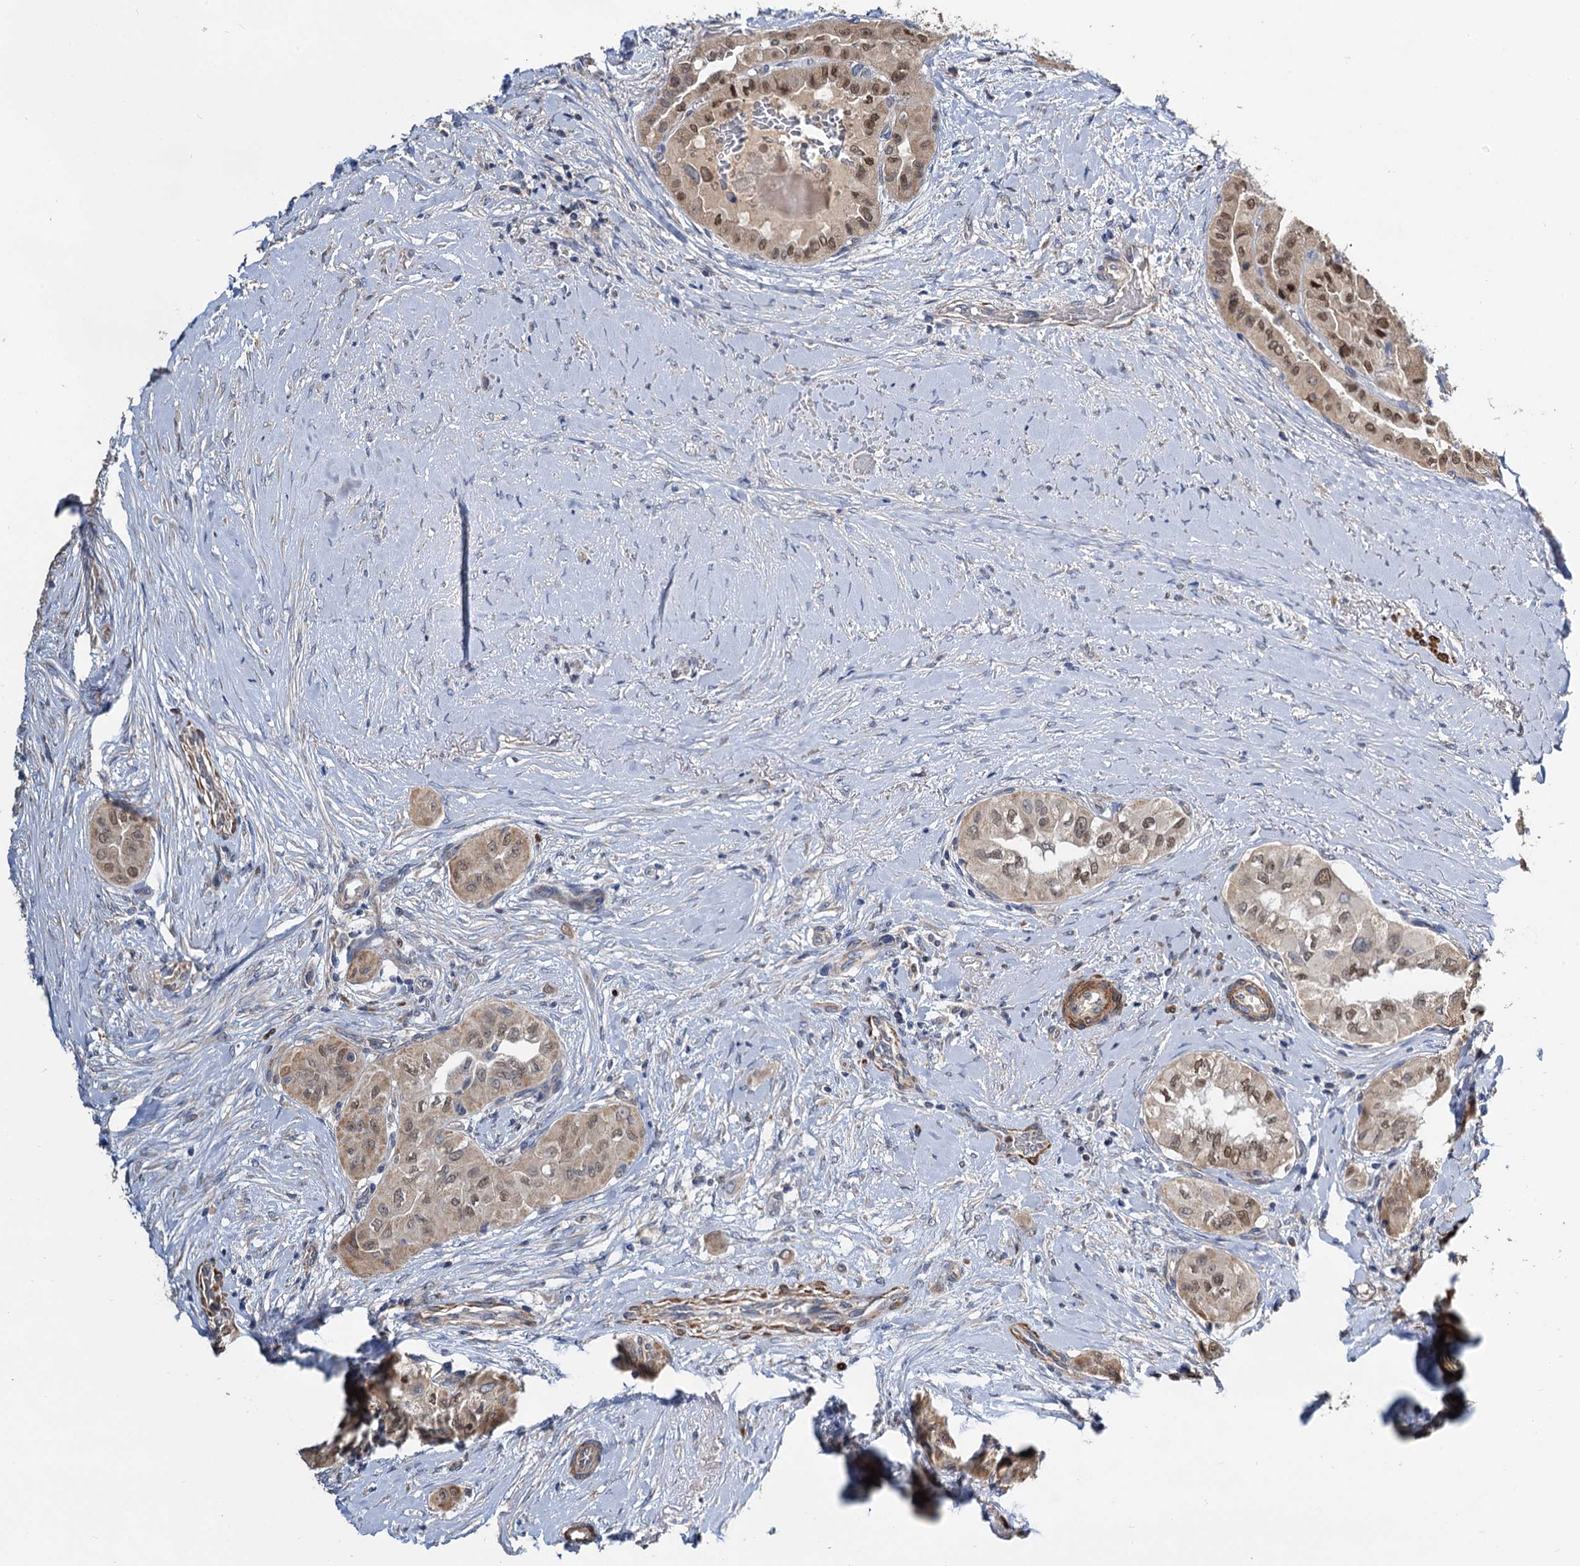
{"staining": {"intensity": "weak", "quantity": ">75%", "location": "cytoplasmic/membranous,nuclear"}, "tissue": "thyroid cancer", "cell_type": "Tumor cells", "image_type": "cancer", "snomed": [{"axis": "morphology", "description": "Papillary adenocarcinoma, NOS"}, {"axis": "topography", "description": "Thyroid gland"}], "caption": "An image of human papillary adenocarcinoma (thyroid) stained for a protein demonstrates weak cytoplasmic/membranous and nuclear brown staining in tumor cells.", "gene": "ALKBH7", "patient": {"sex": "female", "age": 59}}